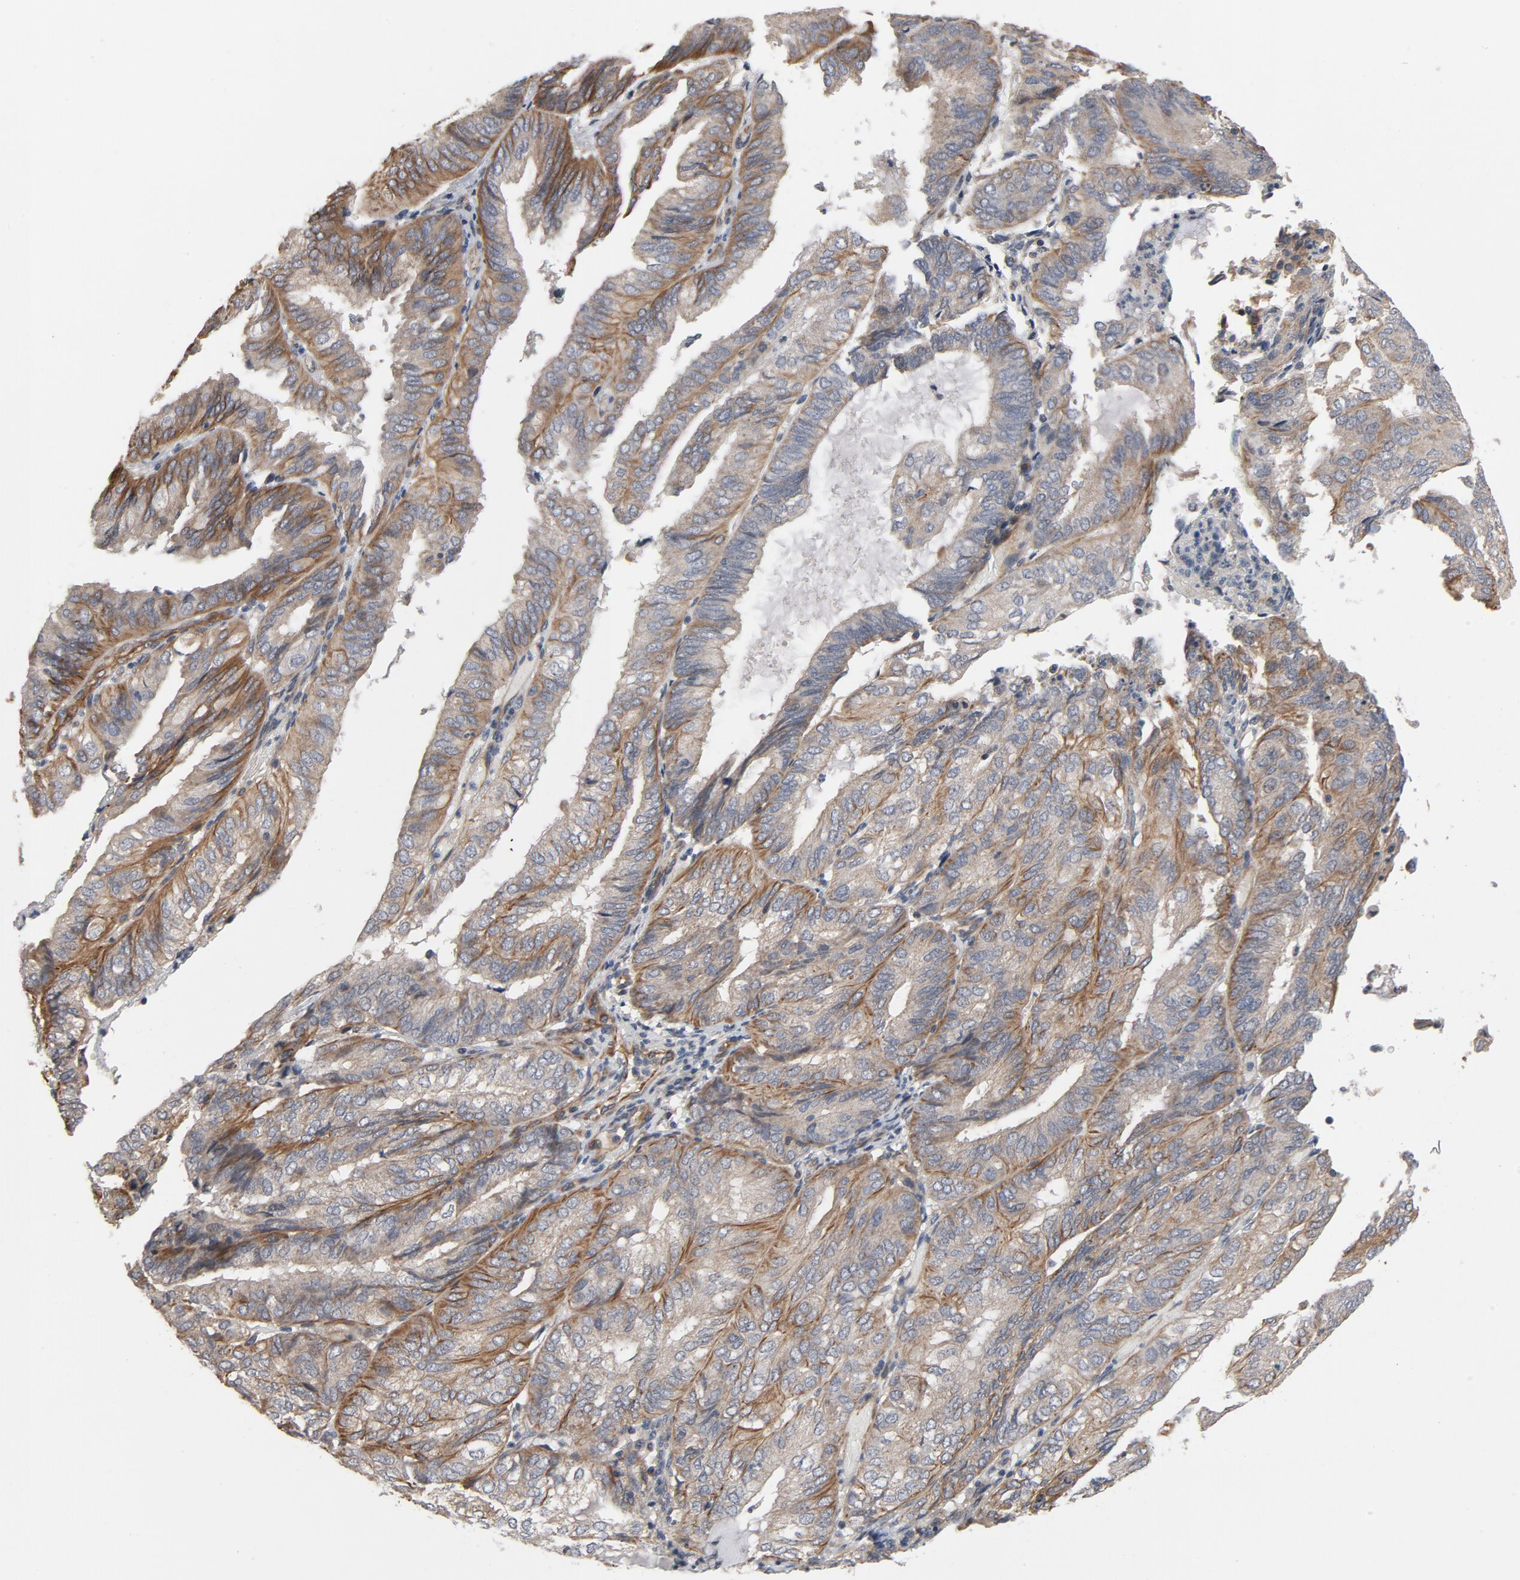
{"staining": {"intensity": "moderate", "quantity": ">75%", "location": "cytoplasmic/membranous"}, "tissue": "endometrial cancer", "cell_type": "Tumor cells", "image_type": "cancer", "snomed": [{"axis": "morphology", "description": "Adenocarcinoma, NOS"}, {"axis": "topography", "description": "Endometrium"}], "caption": "Endometrial cancer stained for a protein (brown) demonstrates moderate cytoplasmic/membranous positive expression in approximately >75% of tumor cells.", "gene": "TRIOBP", "patient": {"sex": "female", "age": 59}}